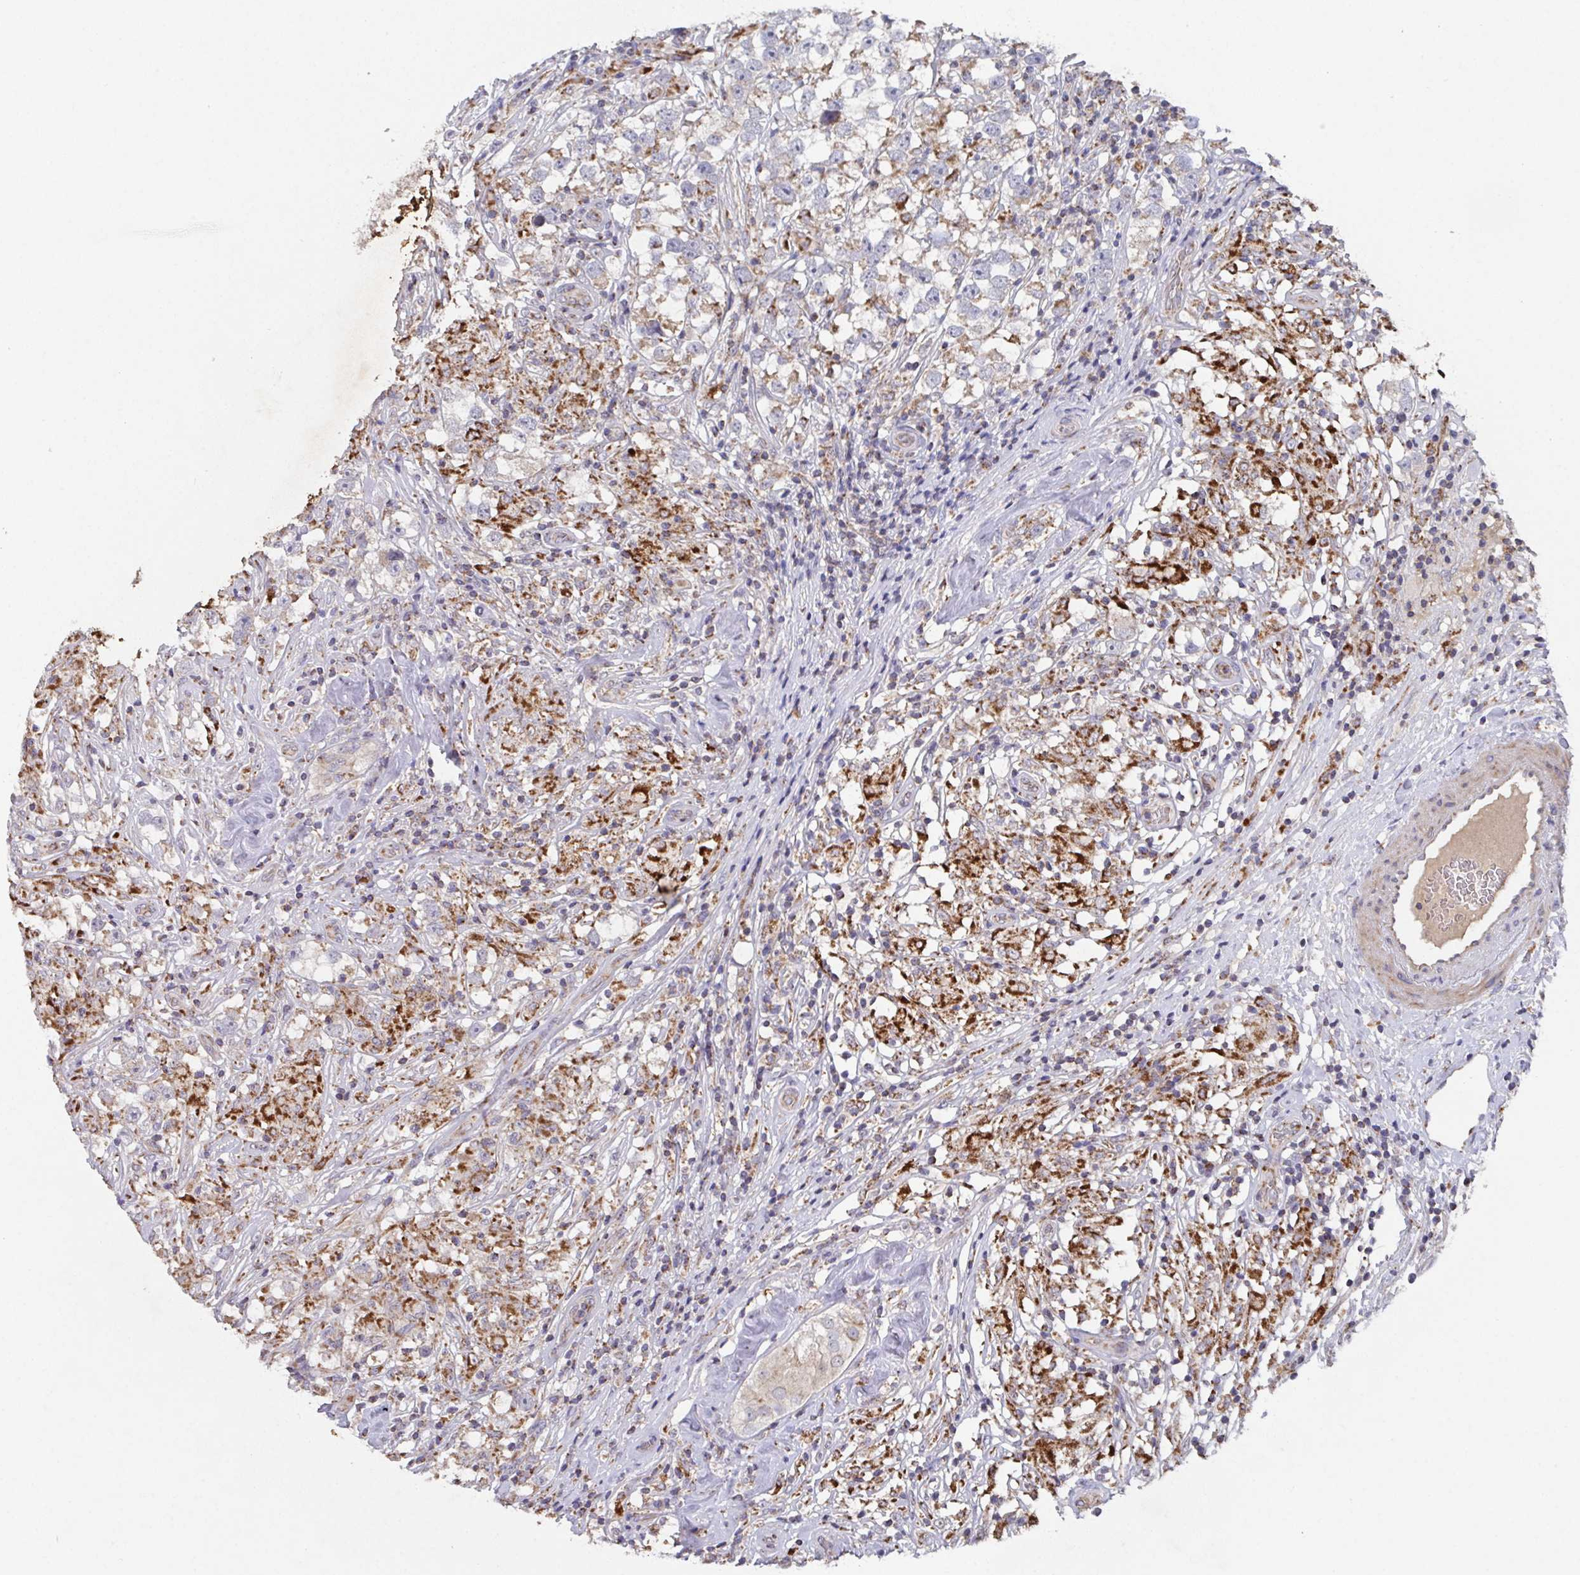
{"staining": {"intensity": "weak", "quantity": "25%-75%", "location": "cytoplasmic/membranous"}, "tissue": "testis cancer", "cell_type": "Tumor cells", "image_type": "cancer", "snomed": [{"axis": "morphology", "description": "Seminoma, NOS"}, {"axis": "topography", "description": "Testis"}], "caption": "DAB (3,3'-diaminobenzidine) immunohistochemical staining of seminoma (testis) demonstrates weak cytoplasmic/membranous protein staining in about 25%-75% of tumor cells. The protein is shown in brown color, while the nuclei are stained blue.", "gene": "MT-ND3", "patient": {"sex": "male", "age": 46}}